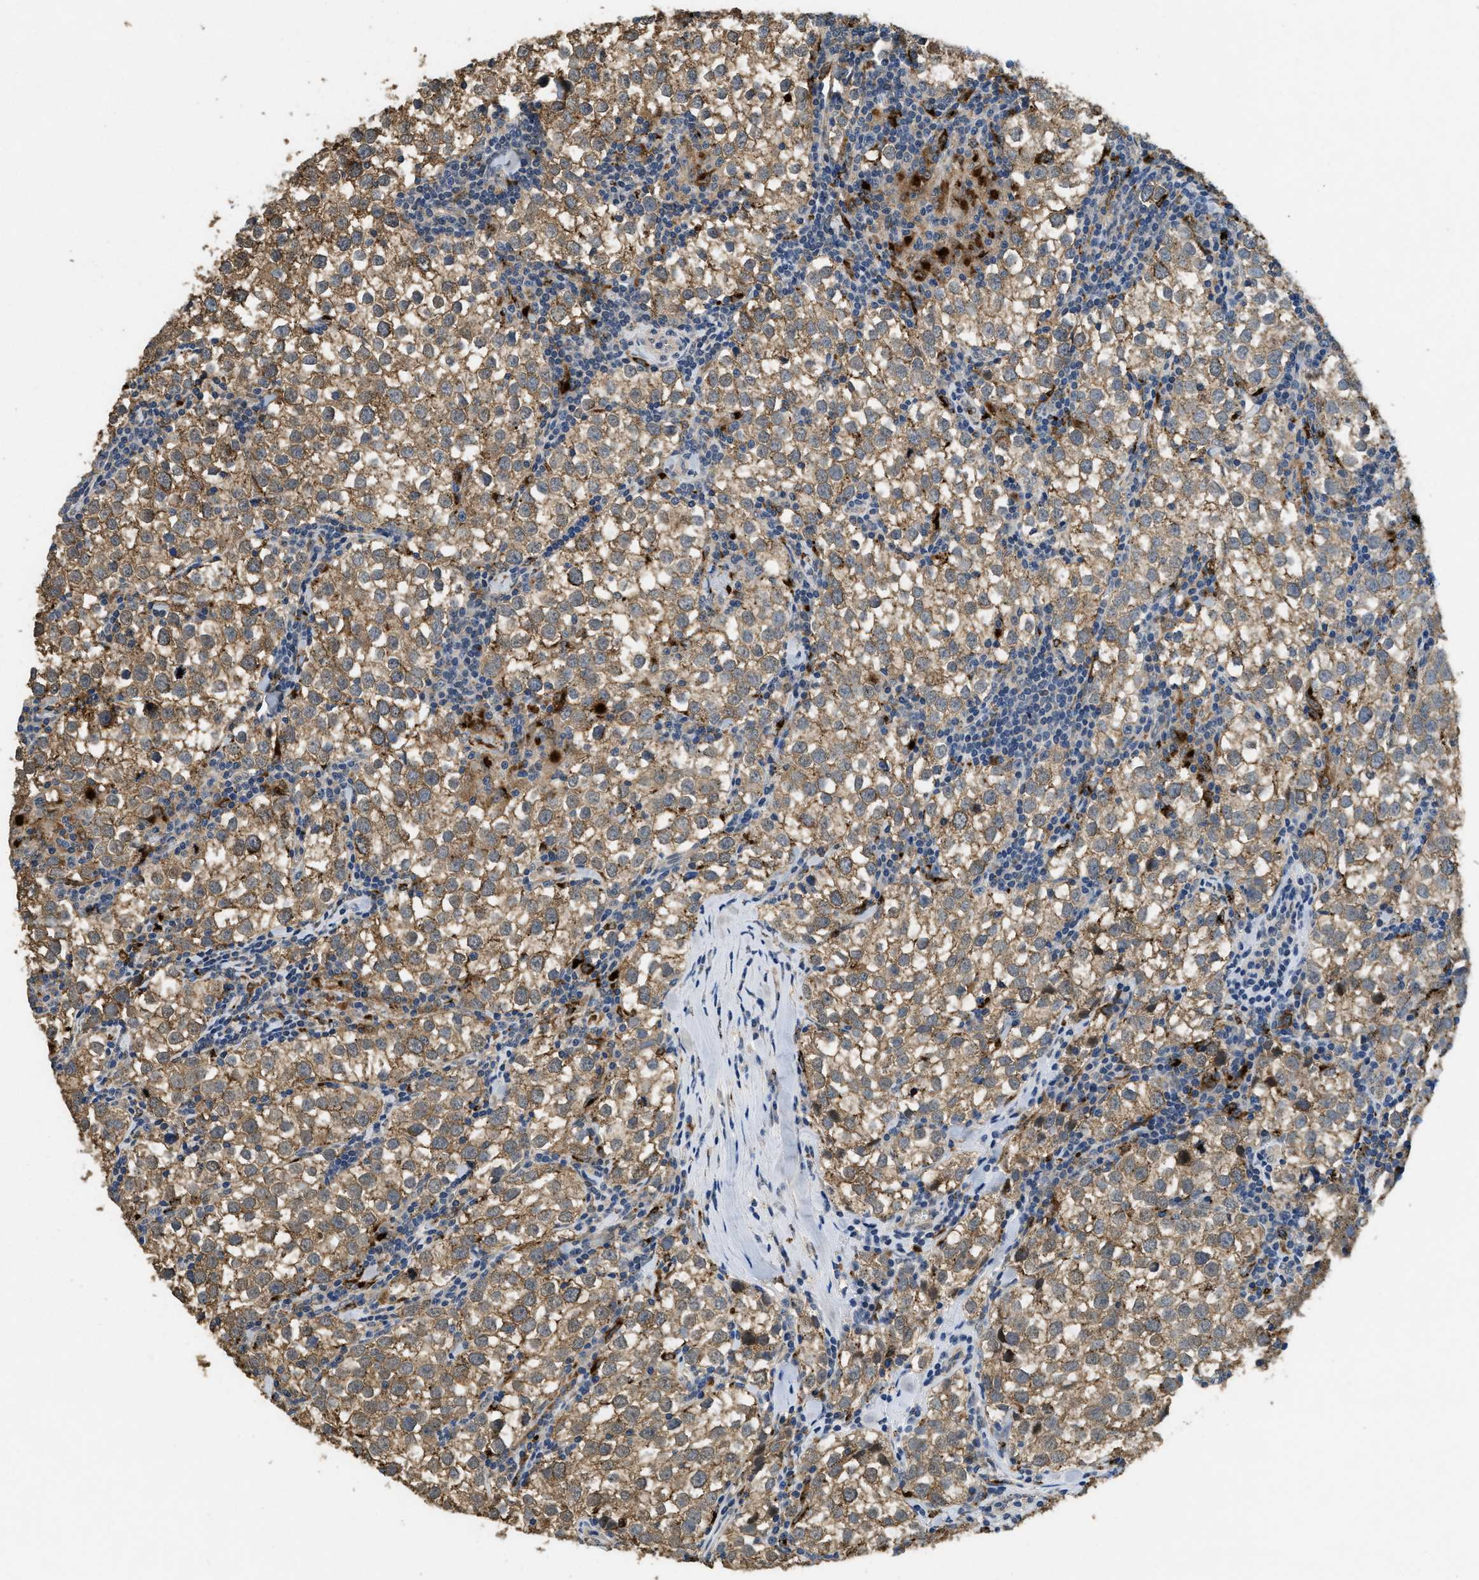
{"staining": {"intensity": "moderate", "quantity": ">75%", "location": "cytoplasmic/membranous"}, "tissue": "testis cancer", "cell_type": "Tumor cells", "image_type": "cancer", "snomed": [{"axis": "morphology", "description": "Seminoma, NOS"}, {"axis": "morphology", "description": "Carcinoma, Embryonal, NOS"}, {"axis": "topography", "description": "Testis"}], "caption": "Tumor cells show moderate cytoplasmic/membranous expression in about >75% of cells in testis seminoma.", "gene": "BMPR2", "patient": {"sex": "male", "age": 36}}